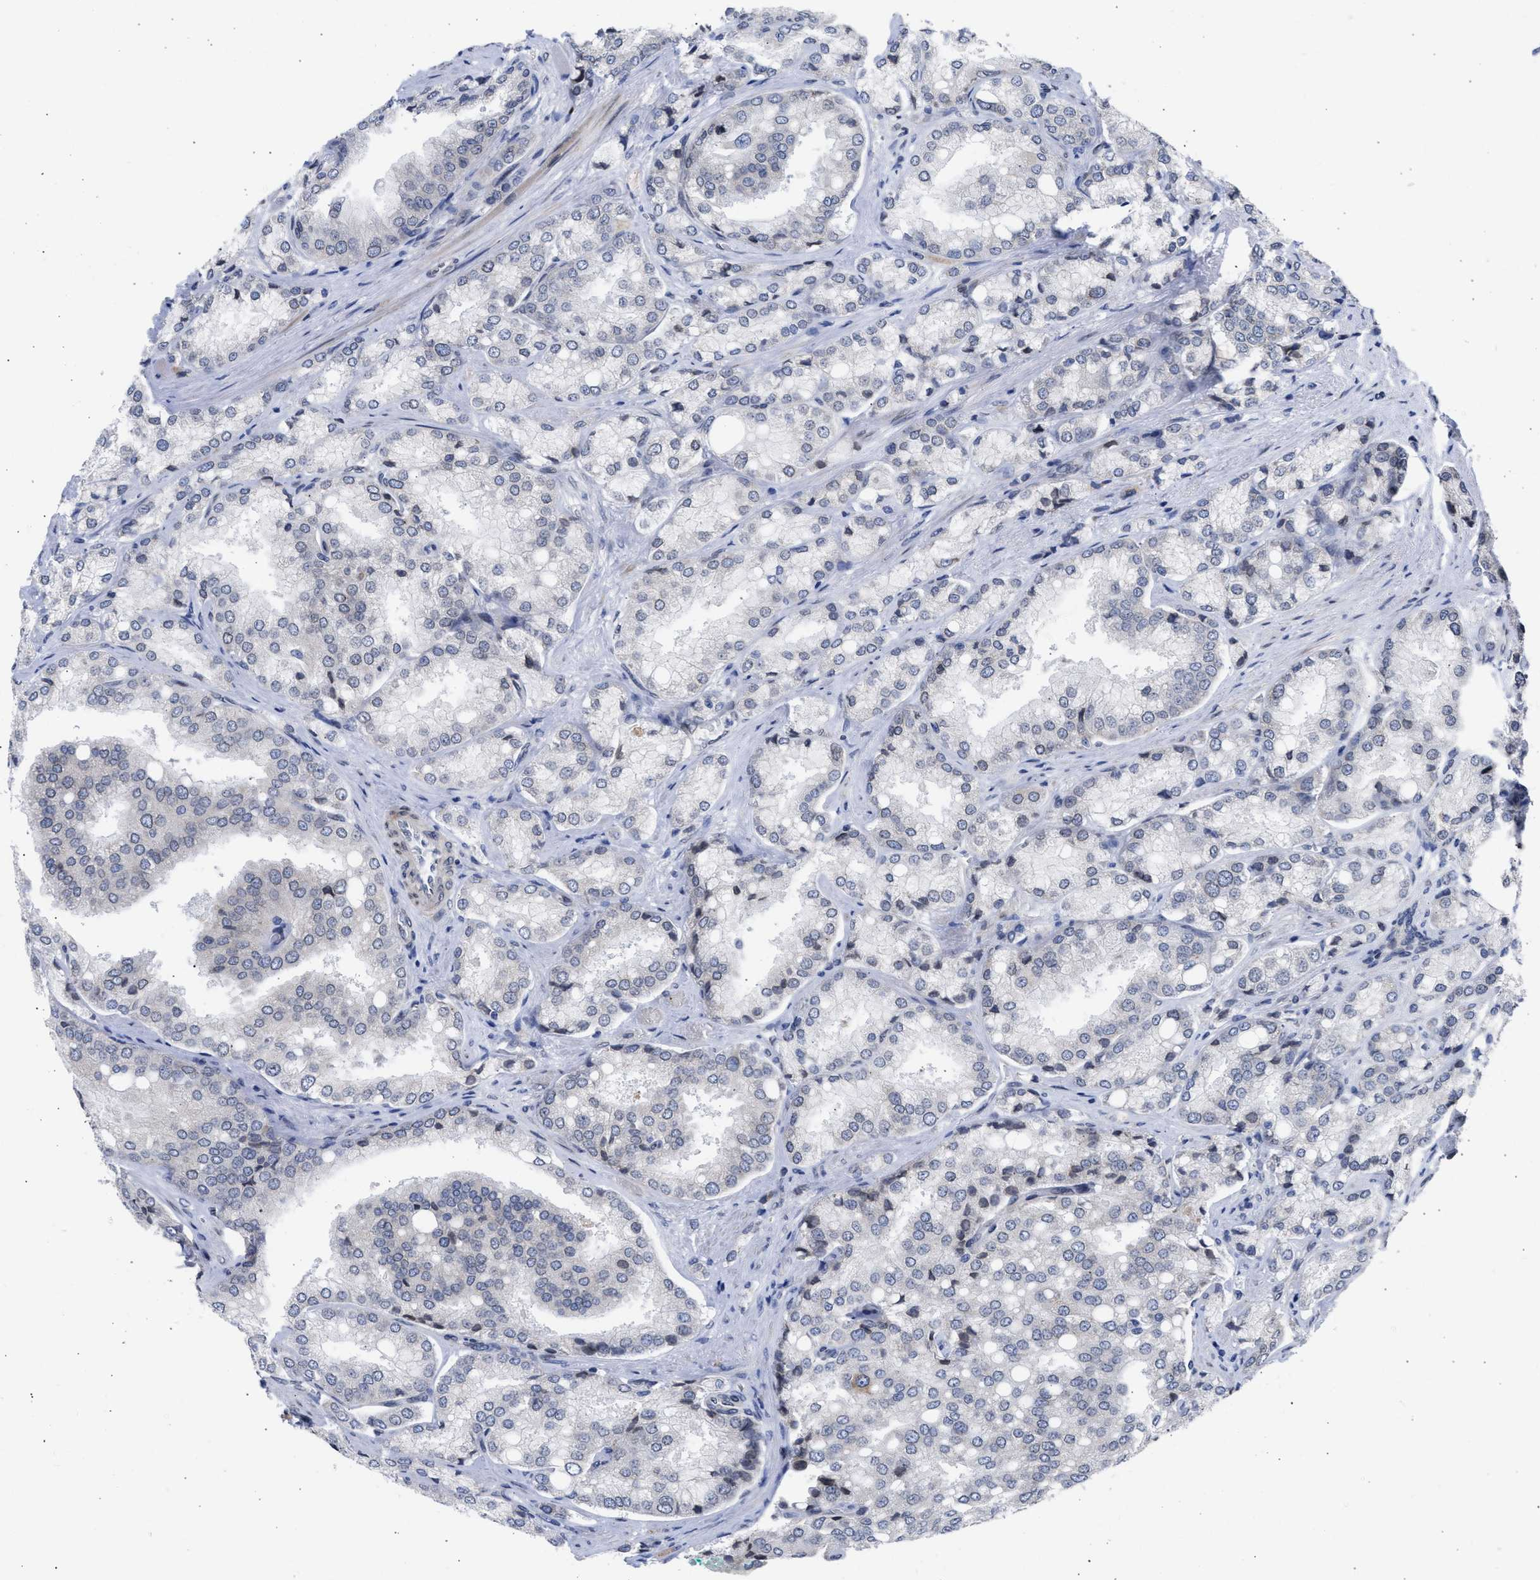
{"staining": {"intensity": "negative", "quantity": "none", "location": "none"}, "tissue": "prostate cancer", "cell_type": "Tumor cells", "image_type": "cancer", "snomed": [{"axis": "morphology", "description": "Adenocarcinoma, High grade"}, {"axis": "topography", "description": "Prostate"}], "caption": "Protein analysis of adenocarcinoma (high-grade) (prostate) exhibits no significant staining in tumor cells.", "gene": "NUP35", "patient": {"sex": "male", "age": 50}}